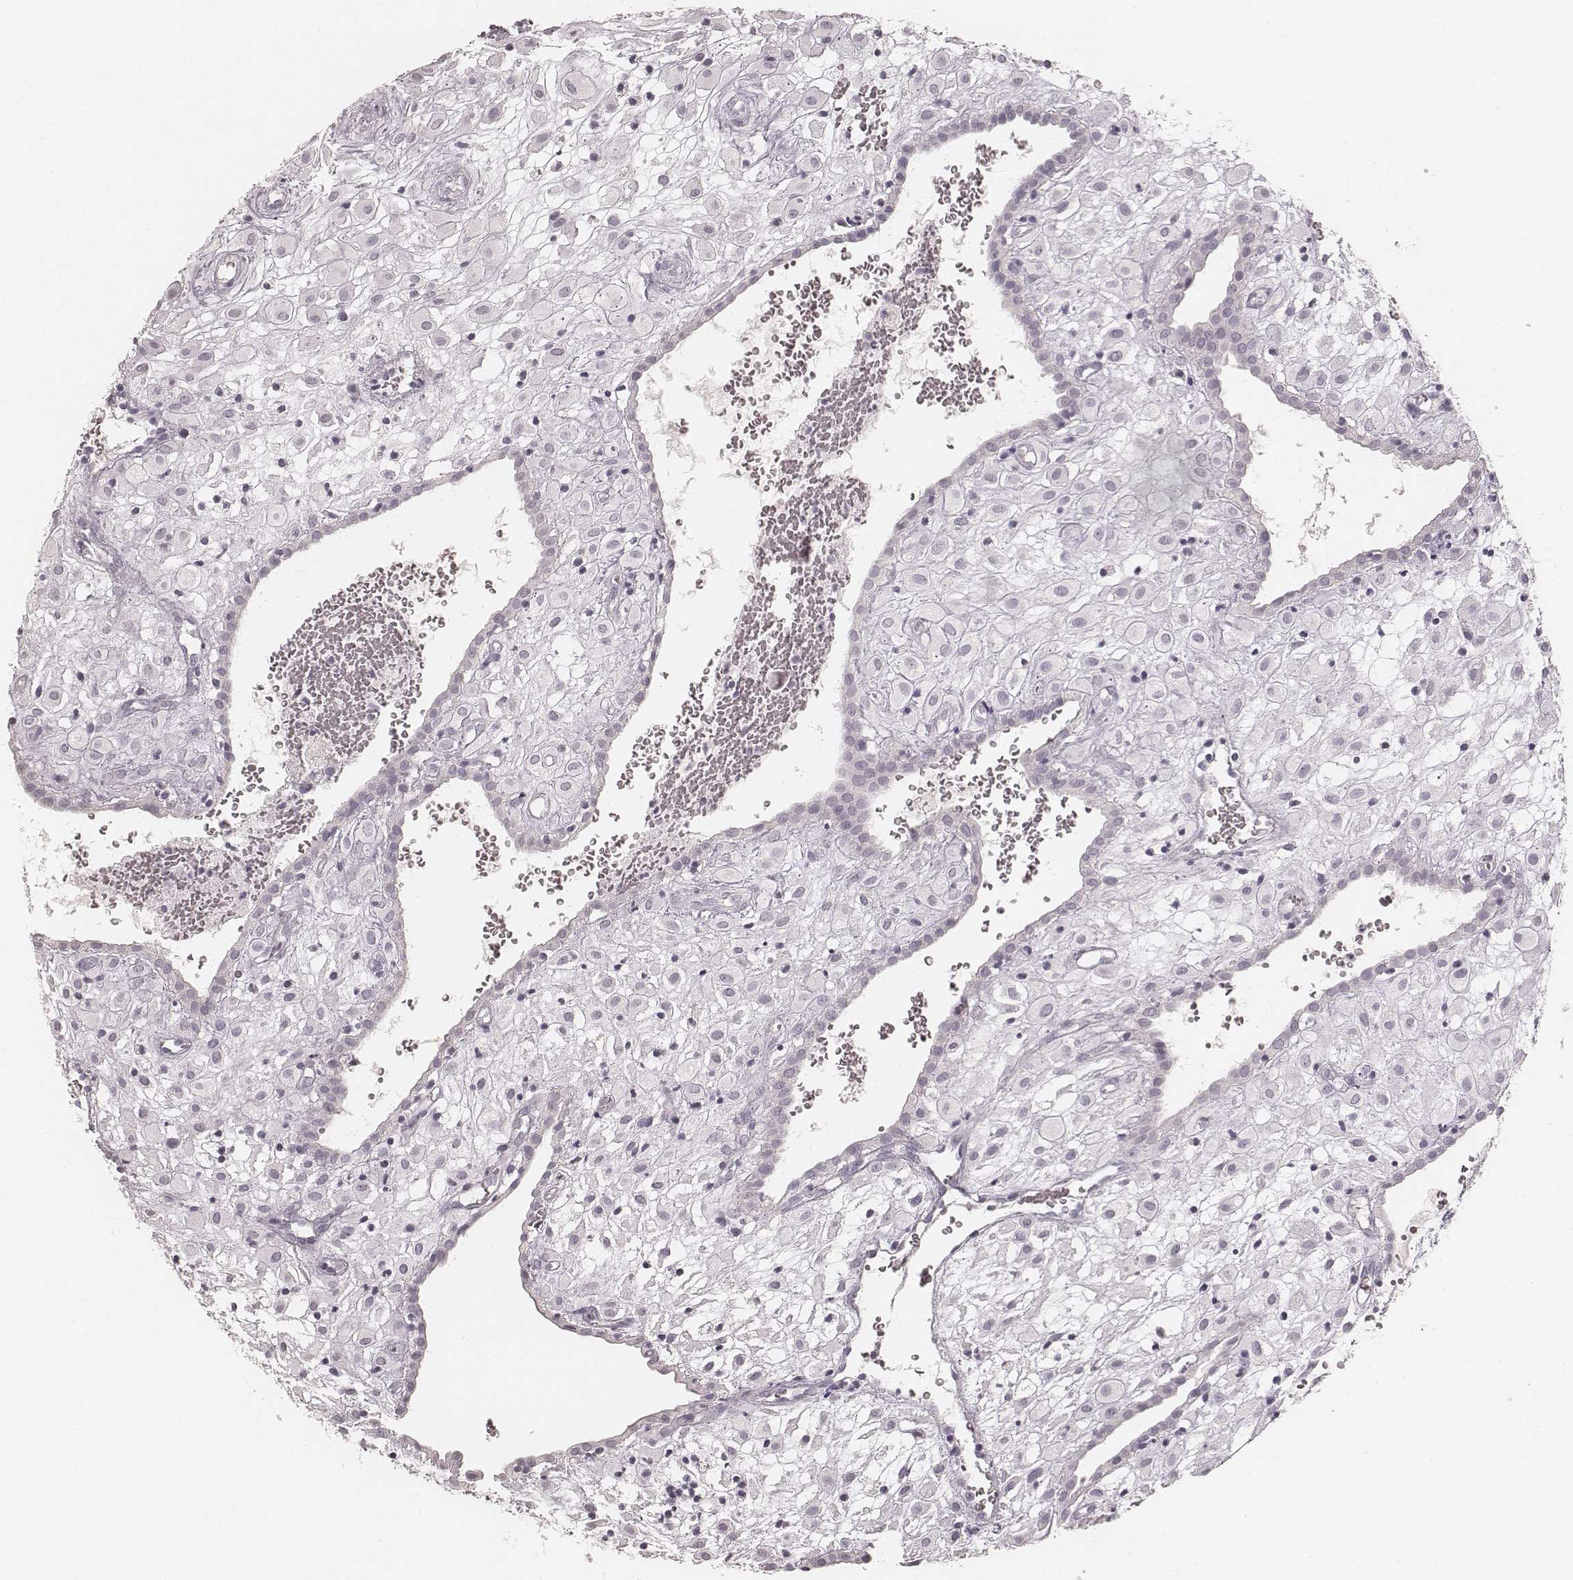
{"staining": {"intensity": "negative", "quantity": "none", "location": "none"}, "tissue": "placenta", "cell_type": "Decidual cells", "image_type": "normal", "snomed": [{"axis": "morphology", "description": "Normal tissue, NOS"}, {"axis": "topography", "description": "Placenta"}], "caption": "IHC micrograph of benign human placenta stained for a protein (brown), which reveals no staining in decidual cells.", "gene": "KRT26", "patient": {"sex": "female", "age": 24}}